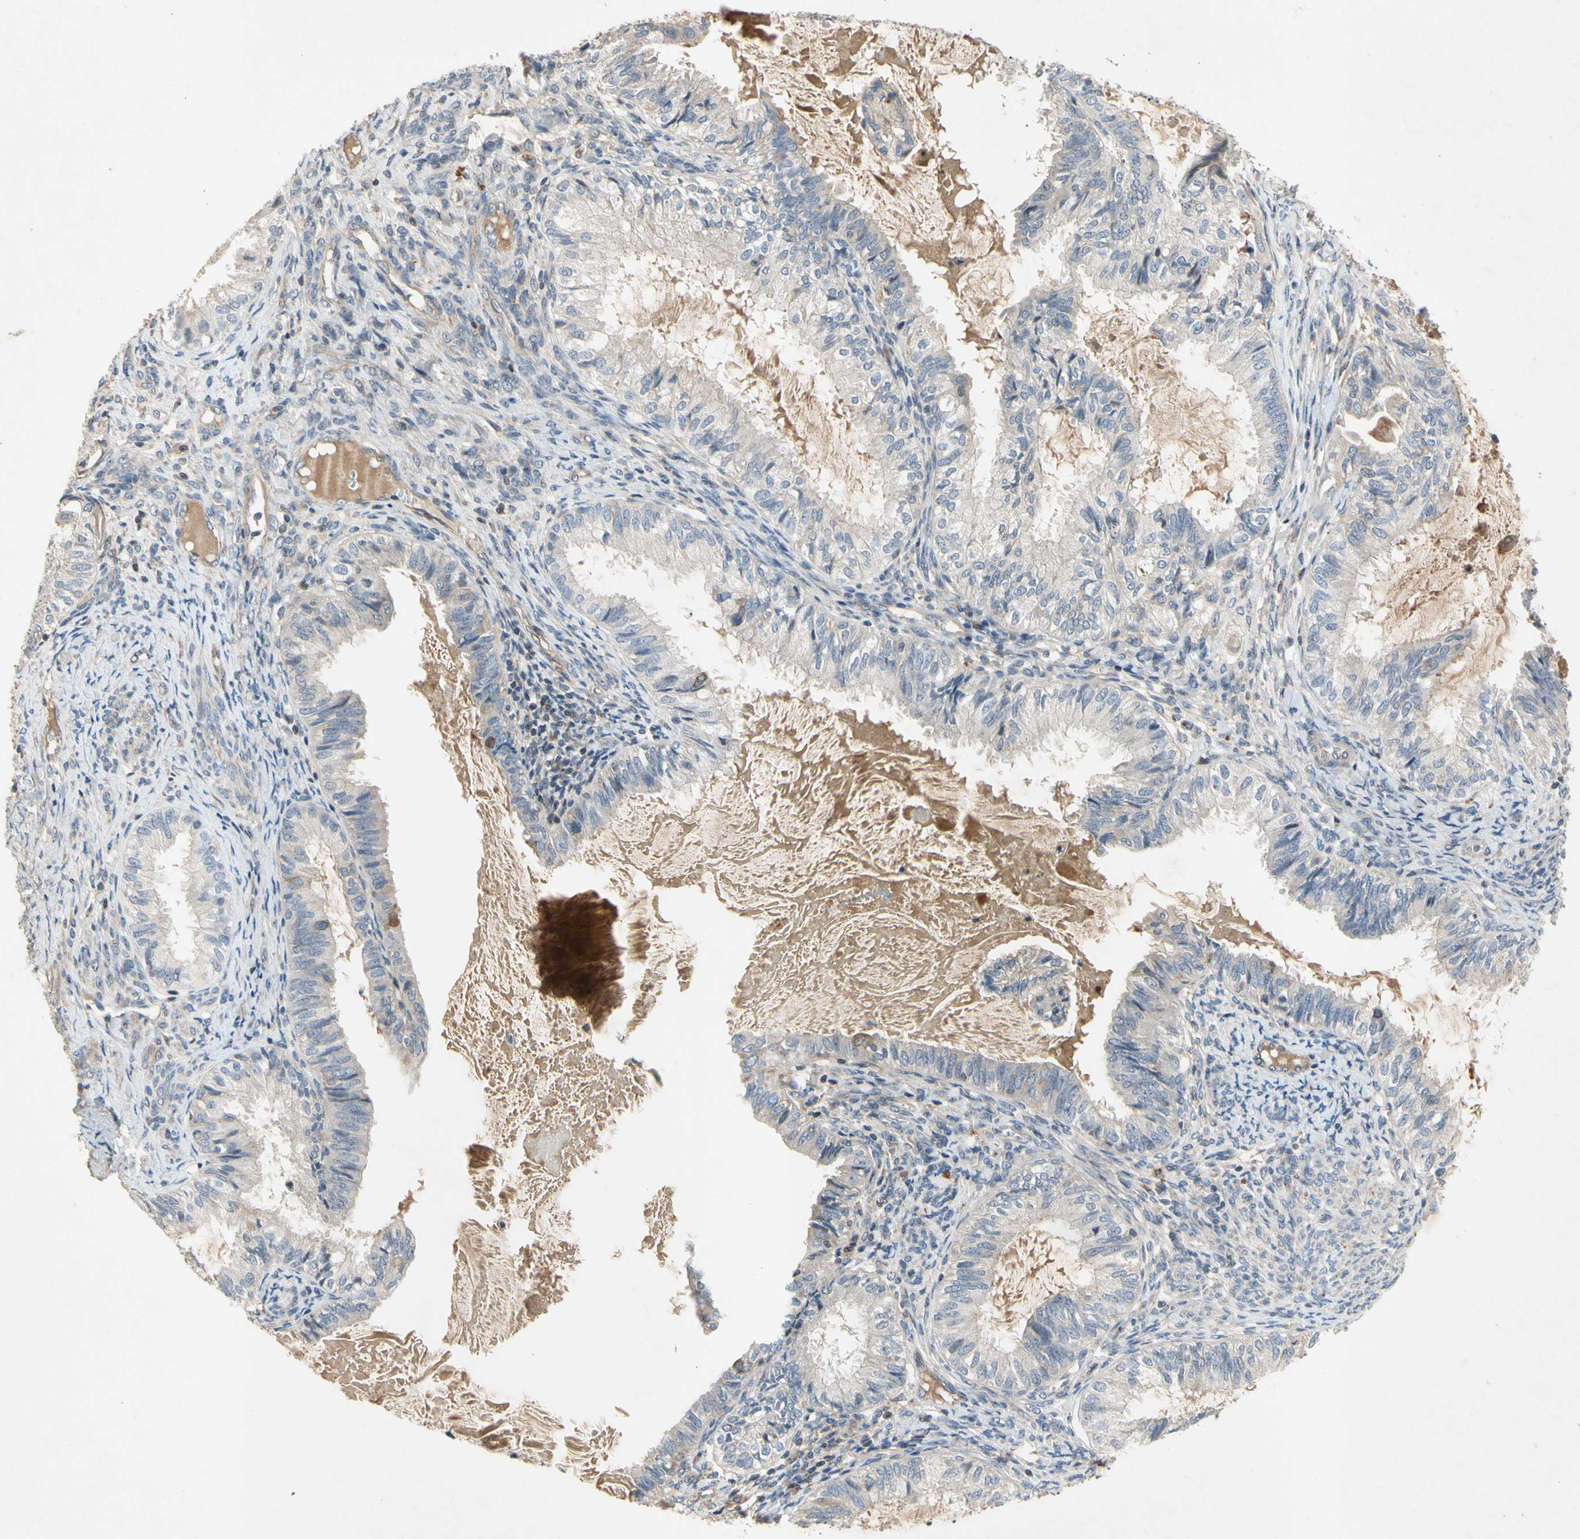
{"staining": {"intensity": "negative", "quantity": "none", "location": "none"}, "tissue": "cervical cancer", "cell_type": "Tumor cells", "image_type": "cancer", "snomed": [{"axis": "morphology", "description": "Normal tissue, NOS"}, {"axis": "morphology", "description": "Adenocarcinoma, NOS"}, {"axis": "topography", "description": "Cervix"}, {"axis": "topography", "description": "Endometrium"}], "caption": "Tumor cells show no significant protein expression in cervical adenocarcinoma.", "gene": "CRTAC1", "patient": {"sex": "female", "age": 86}}